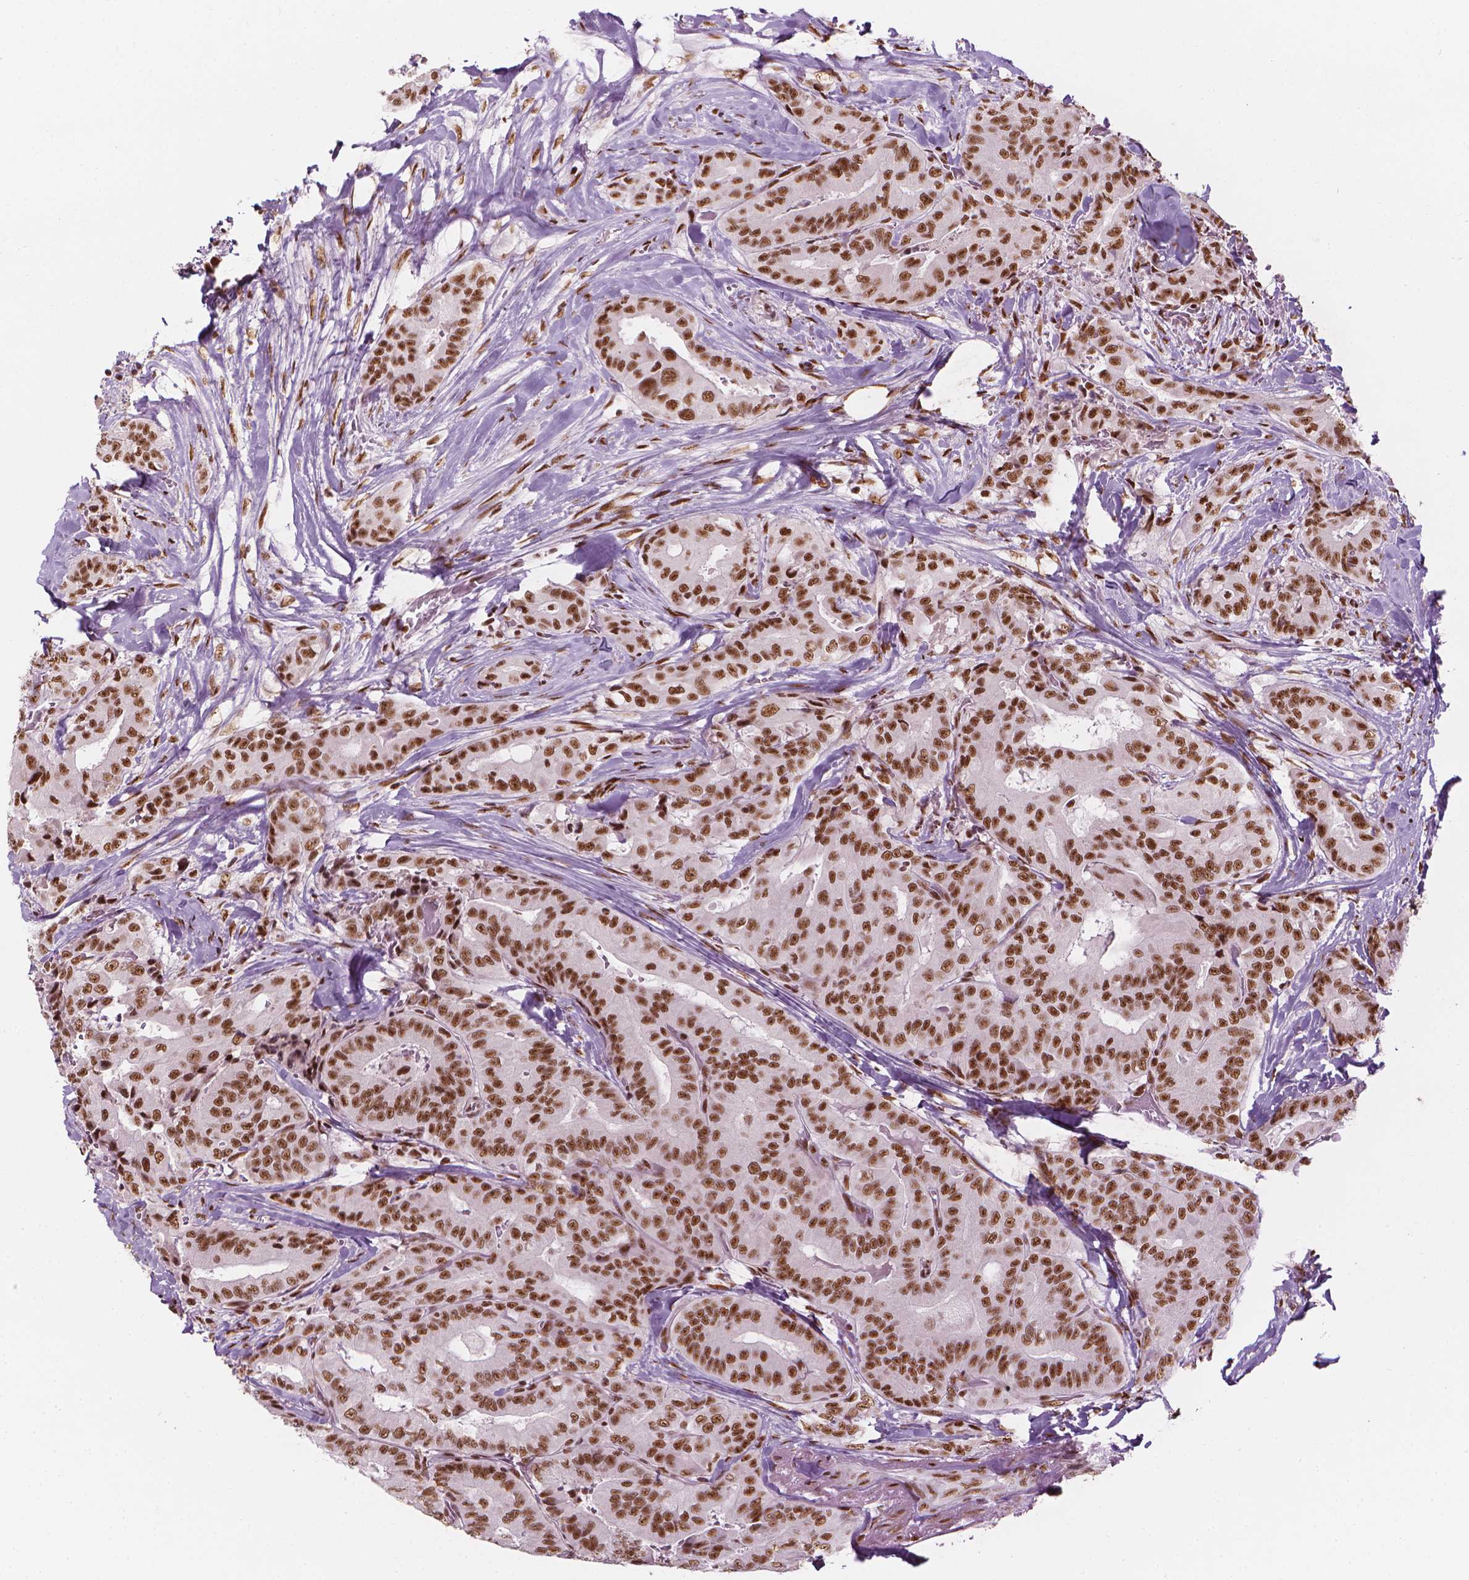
{"staining": {"intensity": "moderate", "quantity": ">75%", "location": "nuclear"}, "tissue": "thyroid cancer", "cell_type": "Tumor cells", "image_type": "cancer", "snomed": [{"axis": "morphology", "description": "Papillary adenocarcinoma, NOS"}, {"axis": "topography", "description": "Thyroid gland"}], "caption": "DAB immunohistochemical staining of thyroid cancer (papillary adenocarcinoma) demonstrates moderate nuclear protein staining in about >75% of tumor cells.", "gene": "ELF2", "patient": {"sex": "male", "age": 61}}